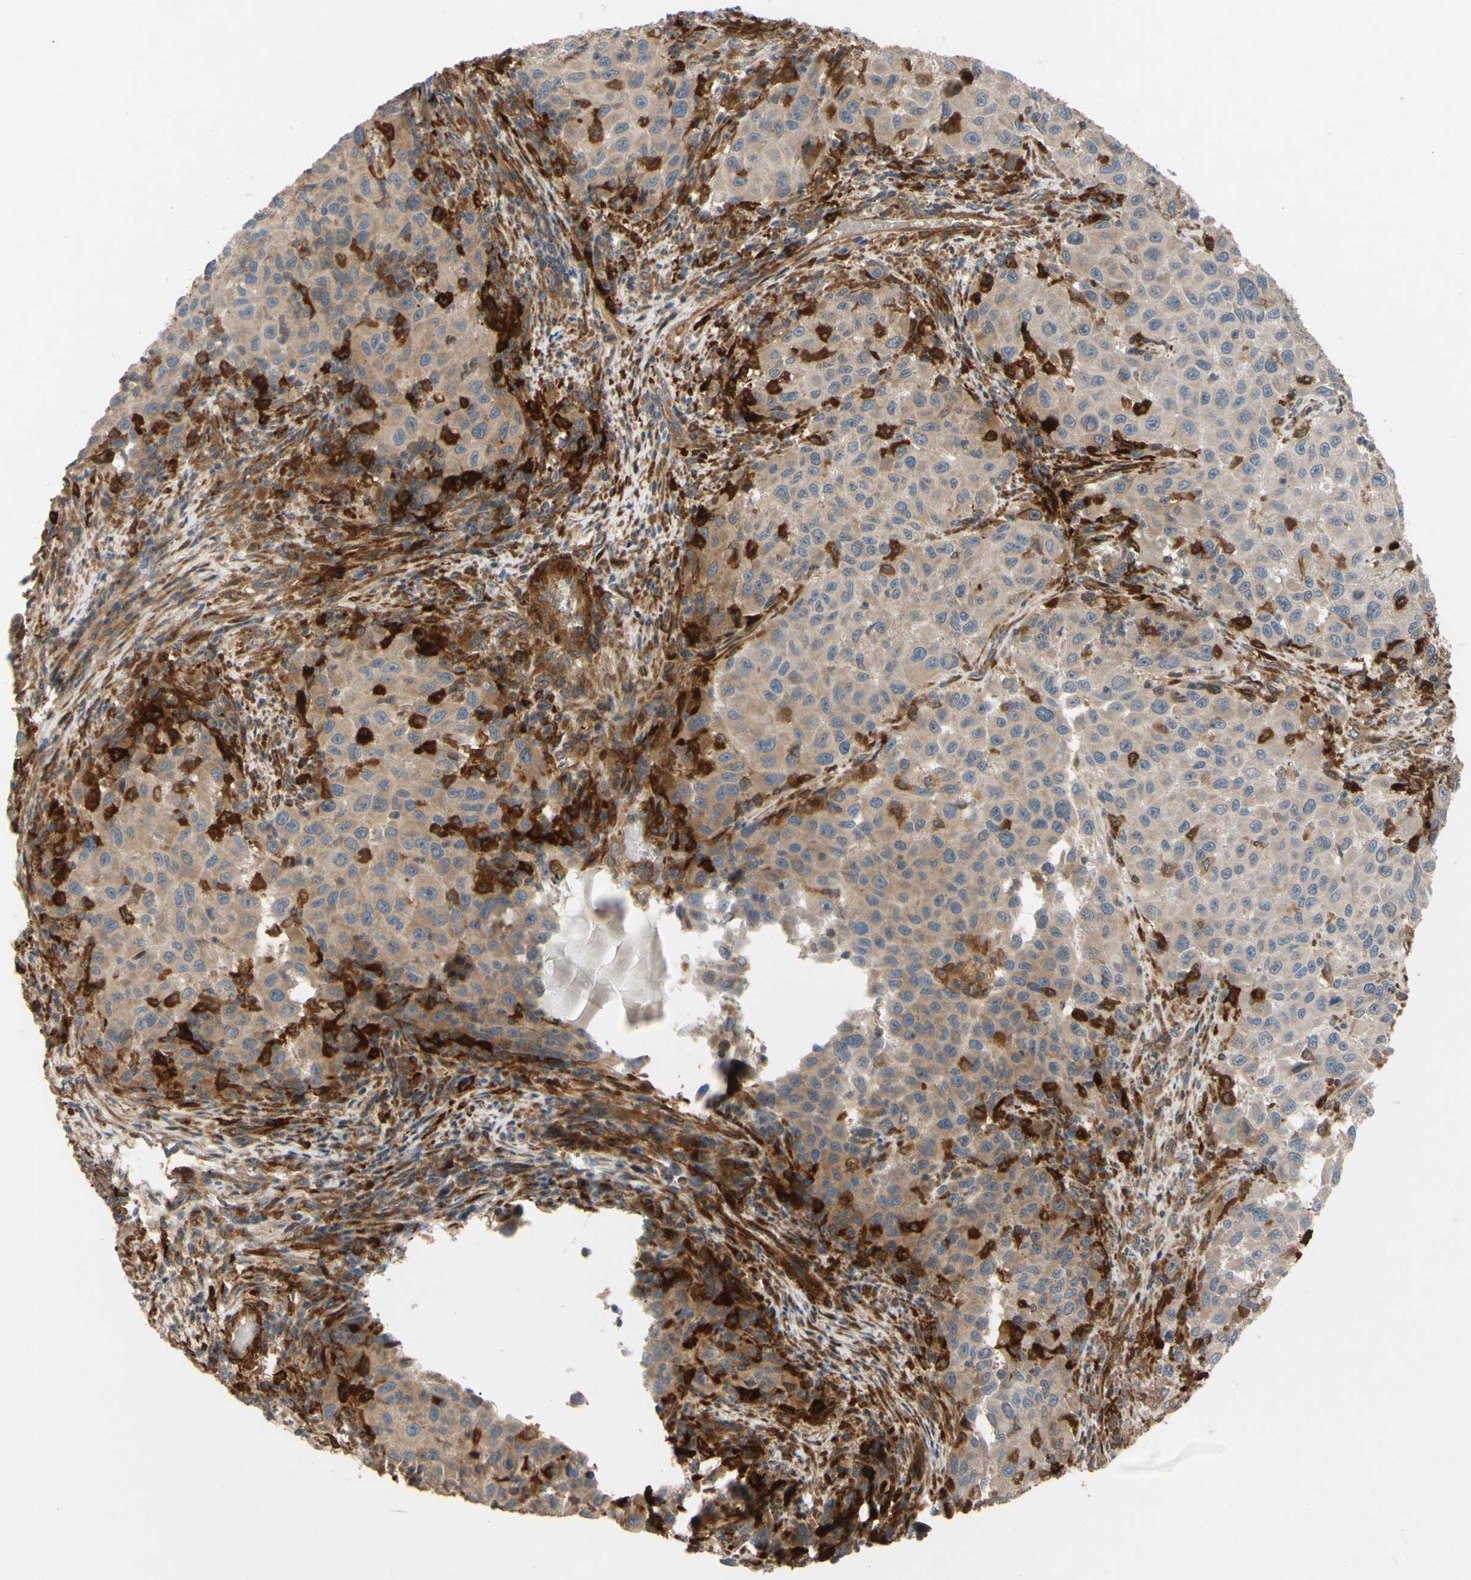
{"staining": {"intensity": "weak", "quantity": ">75%", "location": "cytoplasmic/membranous"}, "tissue": "melanoma", "cell_type": "Tumor cells", "image_type": "cancer", "snomed": [{"axis": "morphology", "description": "Malignant melanoma, Metastatic site"}, {"axis": "topography", "description": "Lymph node"}], "caption": "Immunohistochemistry (IHC) (DAB (3,3'-diaminobenzidine)) staining of human malignant melanoma (metastatic site) displays weak cytoplasmic/membranous protein positivity in about >75% of tumor cells.", "gene": "SPTLC1", "patient": {"sex": "male", "age": 61}}